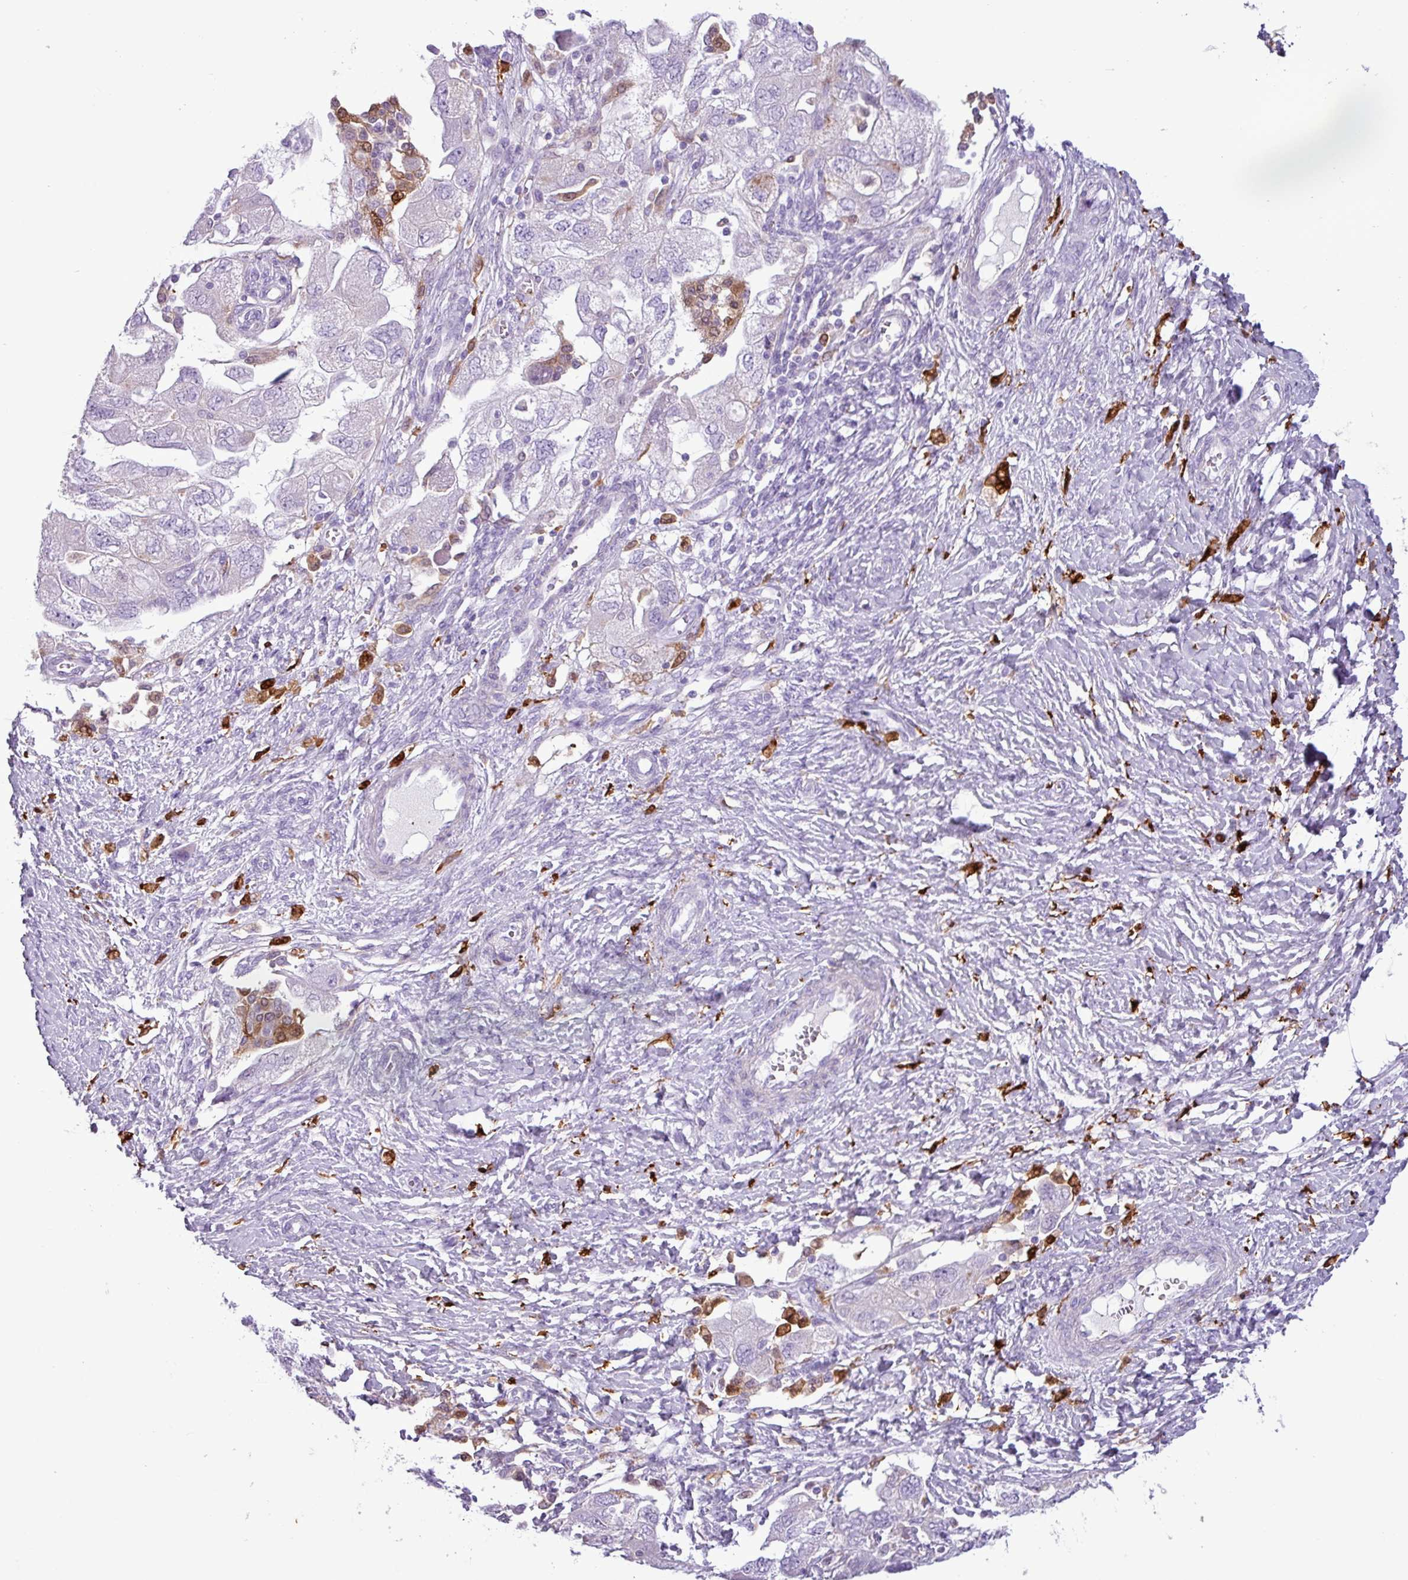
{"staining": {"intensity": "negative", "quantity": "none", "location": "none"}, "tissue": "ovarian cancer", "cell_type": "Tumor cells", "image_type": "cancer", "snomed": [{"axis": "morphology", "description": "Carcinoma, NOS"}, {"axis": "morphology", "description": "Cystadenocarcinoma, serous, NOS"}, {"axis": "topography", "description": "Ovary"}], "caption": "This histopathology image is of ovarian cancer (carcinoma) stained with immunohistochemistry to label a protein in brown with the nuclei are counter-stained blue. There is no positivity in tumor cells.", "gene": "TMEM200C", "patient": {"sex": "female", "age": 69}}